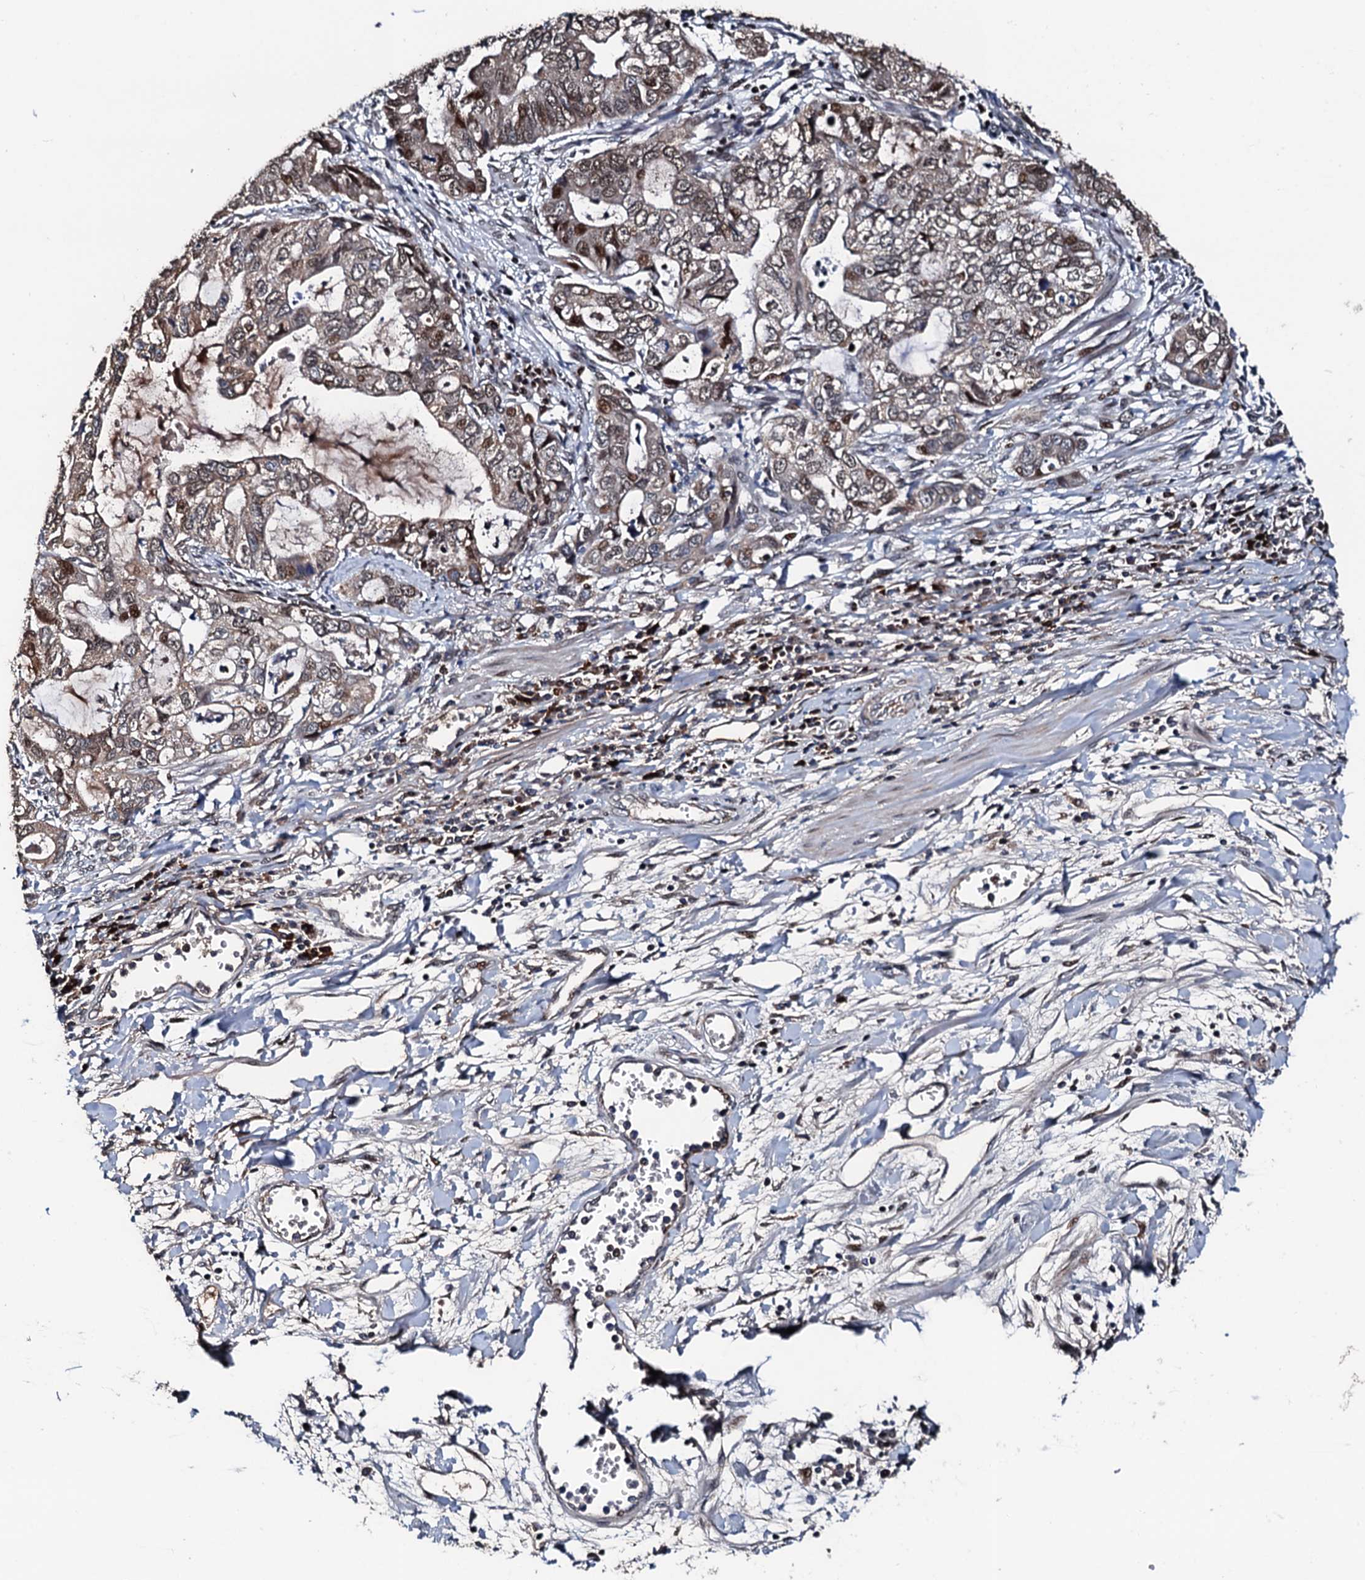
{"staining": {"intensity": "moderate", "quantity": "<25%", "location": "cytoplasmic/membranous,nuclear"}, "tissue": "stomach cancer", "cell_type": "Tumor cells", "image_type": "cancer", "snomed": [{"axis": "morphology", "description": "Adenocarcinoma, NOS"}, {"axis": "topography", "description": "Stomach, upper"}], "caption": "Immunohistochemistry (IHC) micrograph of neoplastic tissue: human stomach cancer stained using IHC exhibits low levels of moderate protein expression localized specifically in the cytoplasmic/membranous and nuclear of tumor cells, appearing as a cytoplasmic/membranous and nuclear brown color.", "gene": "KIF18A", "patient": {"sex": "female", "age": 52}}